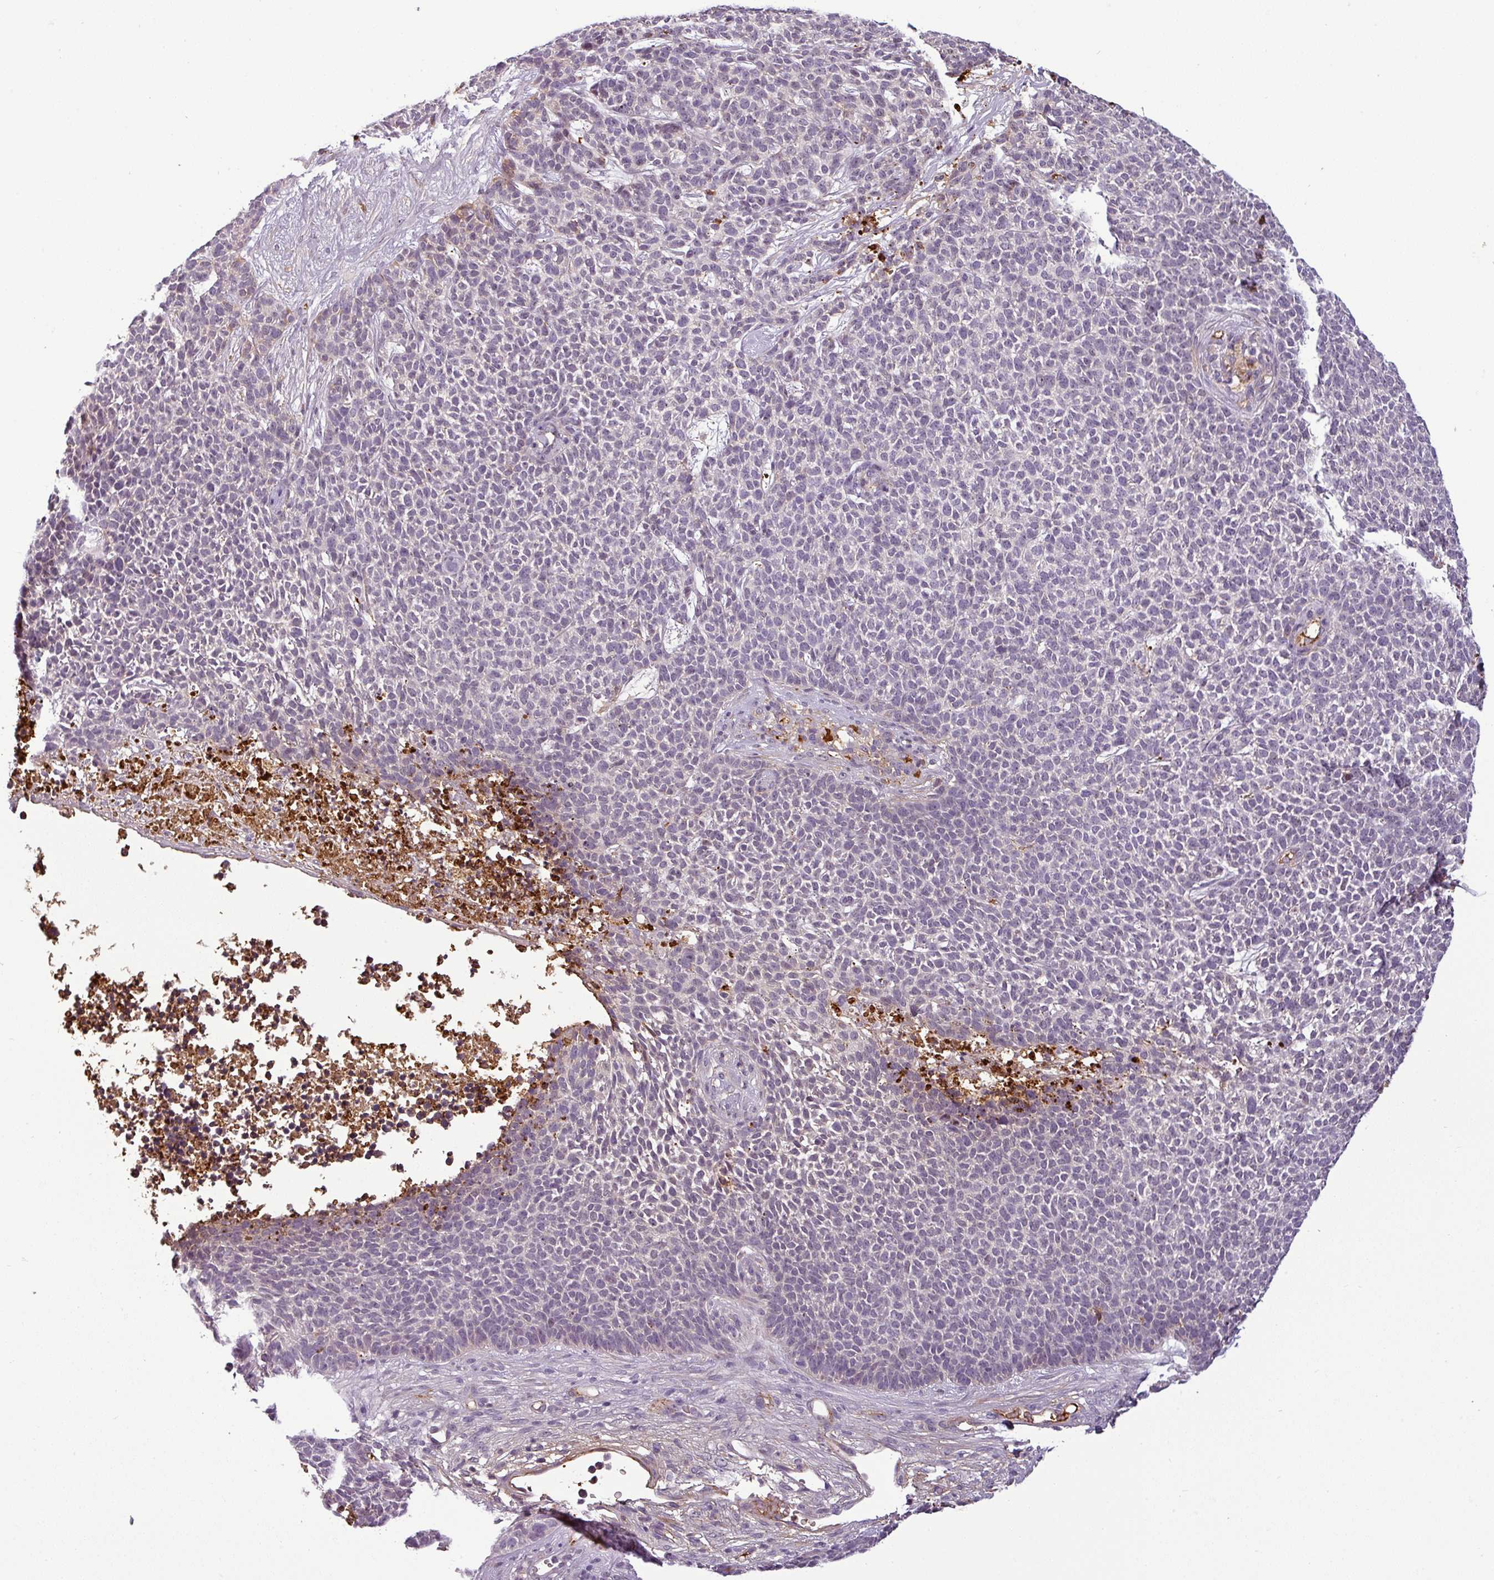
{"staining": {"intensity": "negative", "quantity": "none", "location": "none"}, "tissue": "skin cancer", "cell_type": "Tumor cells", "image_type": "cancer", "snomed": [{"axis": "morphology", "description": "Basal cell carcinoma"}, {"axis": "topography", "description": "Skin"}], "caption": "Immunohistochemistry histopathology image of neoplastic tissue: basal cell carcinoma (skin) stained with DAB shows no significant protein staining in tumor cells.", "gene": "APOC1", "patient": {"sex": "female", "age": 84}}